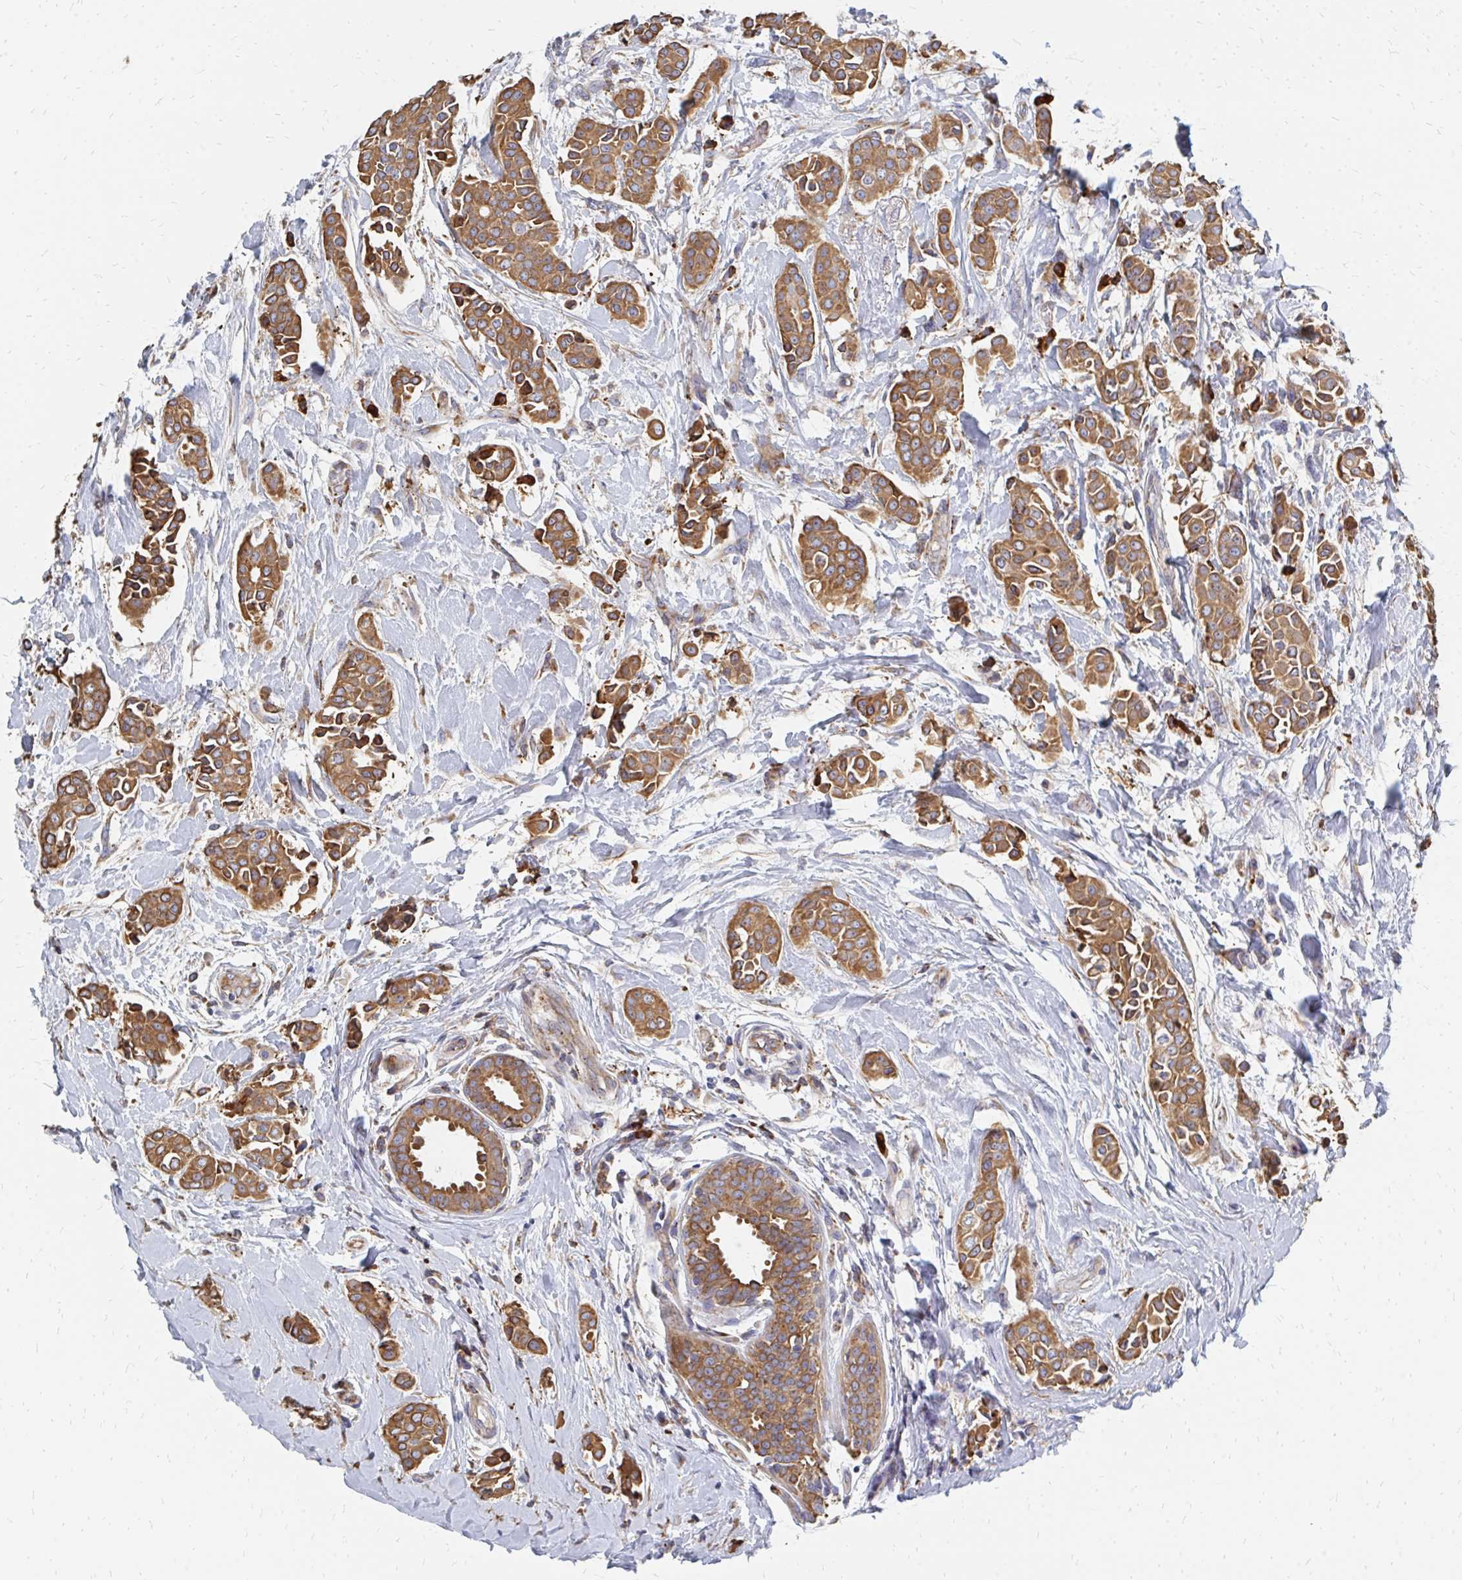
{"staining": {"intensity": "moderate", "quantity": ">75%", "location": "cytoplasmic/membranous"}, "tissue": "breast cancer", "cell_type": "Tumor cells", "image_type": "cancer", "snomed": [{"axis": "morphology", "description": "Duct carcinoma"}, {"axis": "topography", "description": "Breast"}], "caption": "Protein analysis of breast cancer (invasive ductal carcinoma) tissue displays moderate cytoplasmic/membranous staining in approximately >75% of tumor cells.", "gene": "PPP1R13L", "patient": {"sex": "female", "age": 64}}